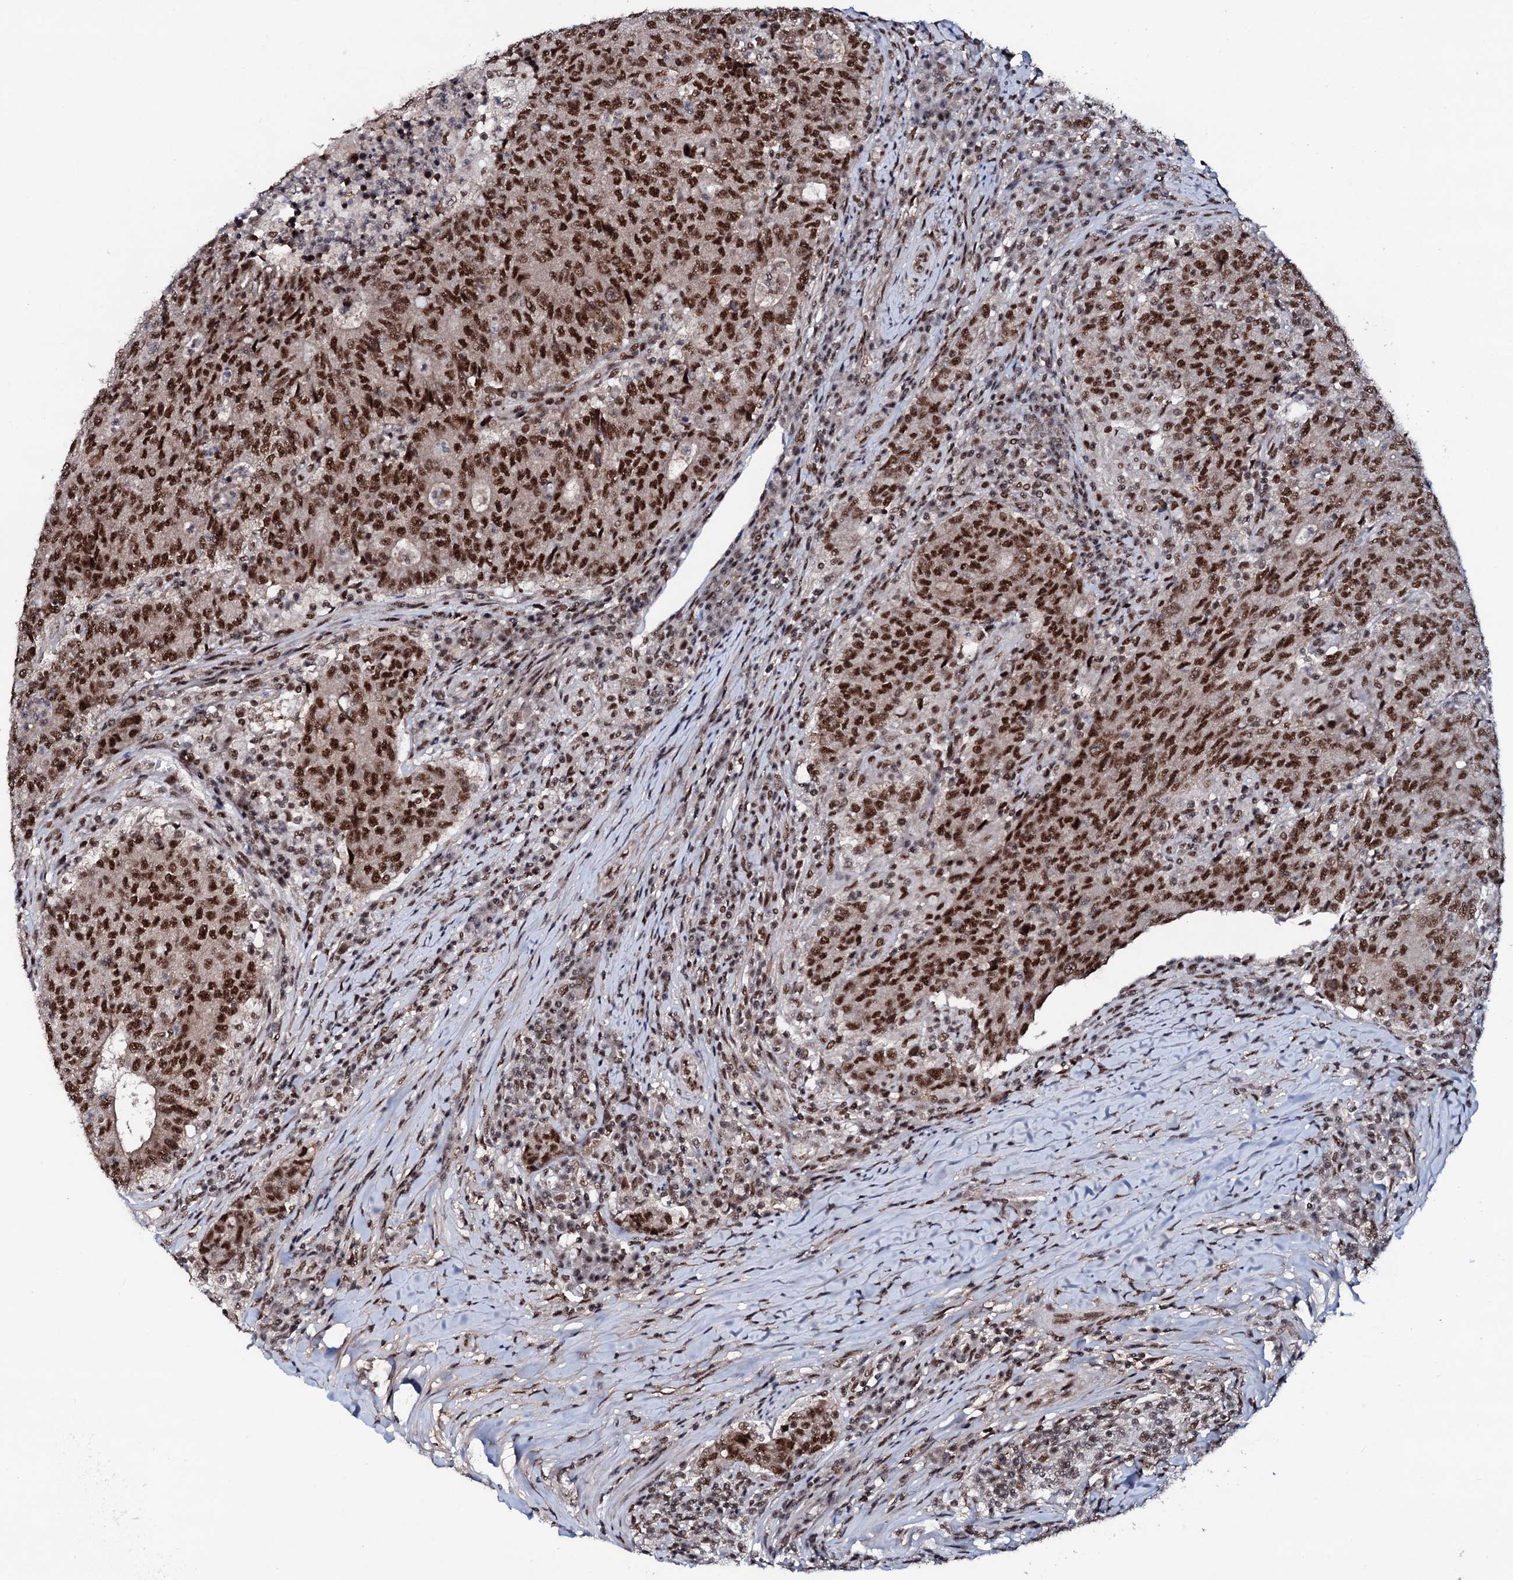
{"staining": {"intensity": "strong", "quantity": ">75%", "location": "nuclear"}, "tissue": "colorectal cancer", "cell_type": "Tumor cells", "image_type": "cancer", "snomed": [{"axis": "morphology", "description": "Adenocarcinoma, NOS"}, {"axis": "topography", "description": "Colon"}], "caption": "Colorectal cancer stained with a brown dye displays strong nuclear positive expression in approximately >75% of tumor cells.", "gene": "PRPF18", "patient": {"sex": "female", "age": 75}}